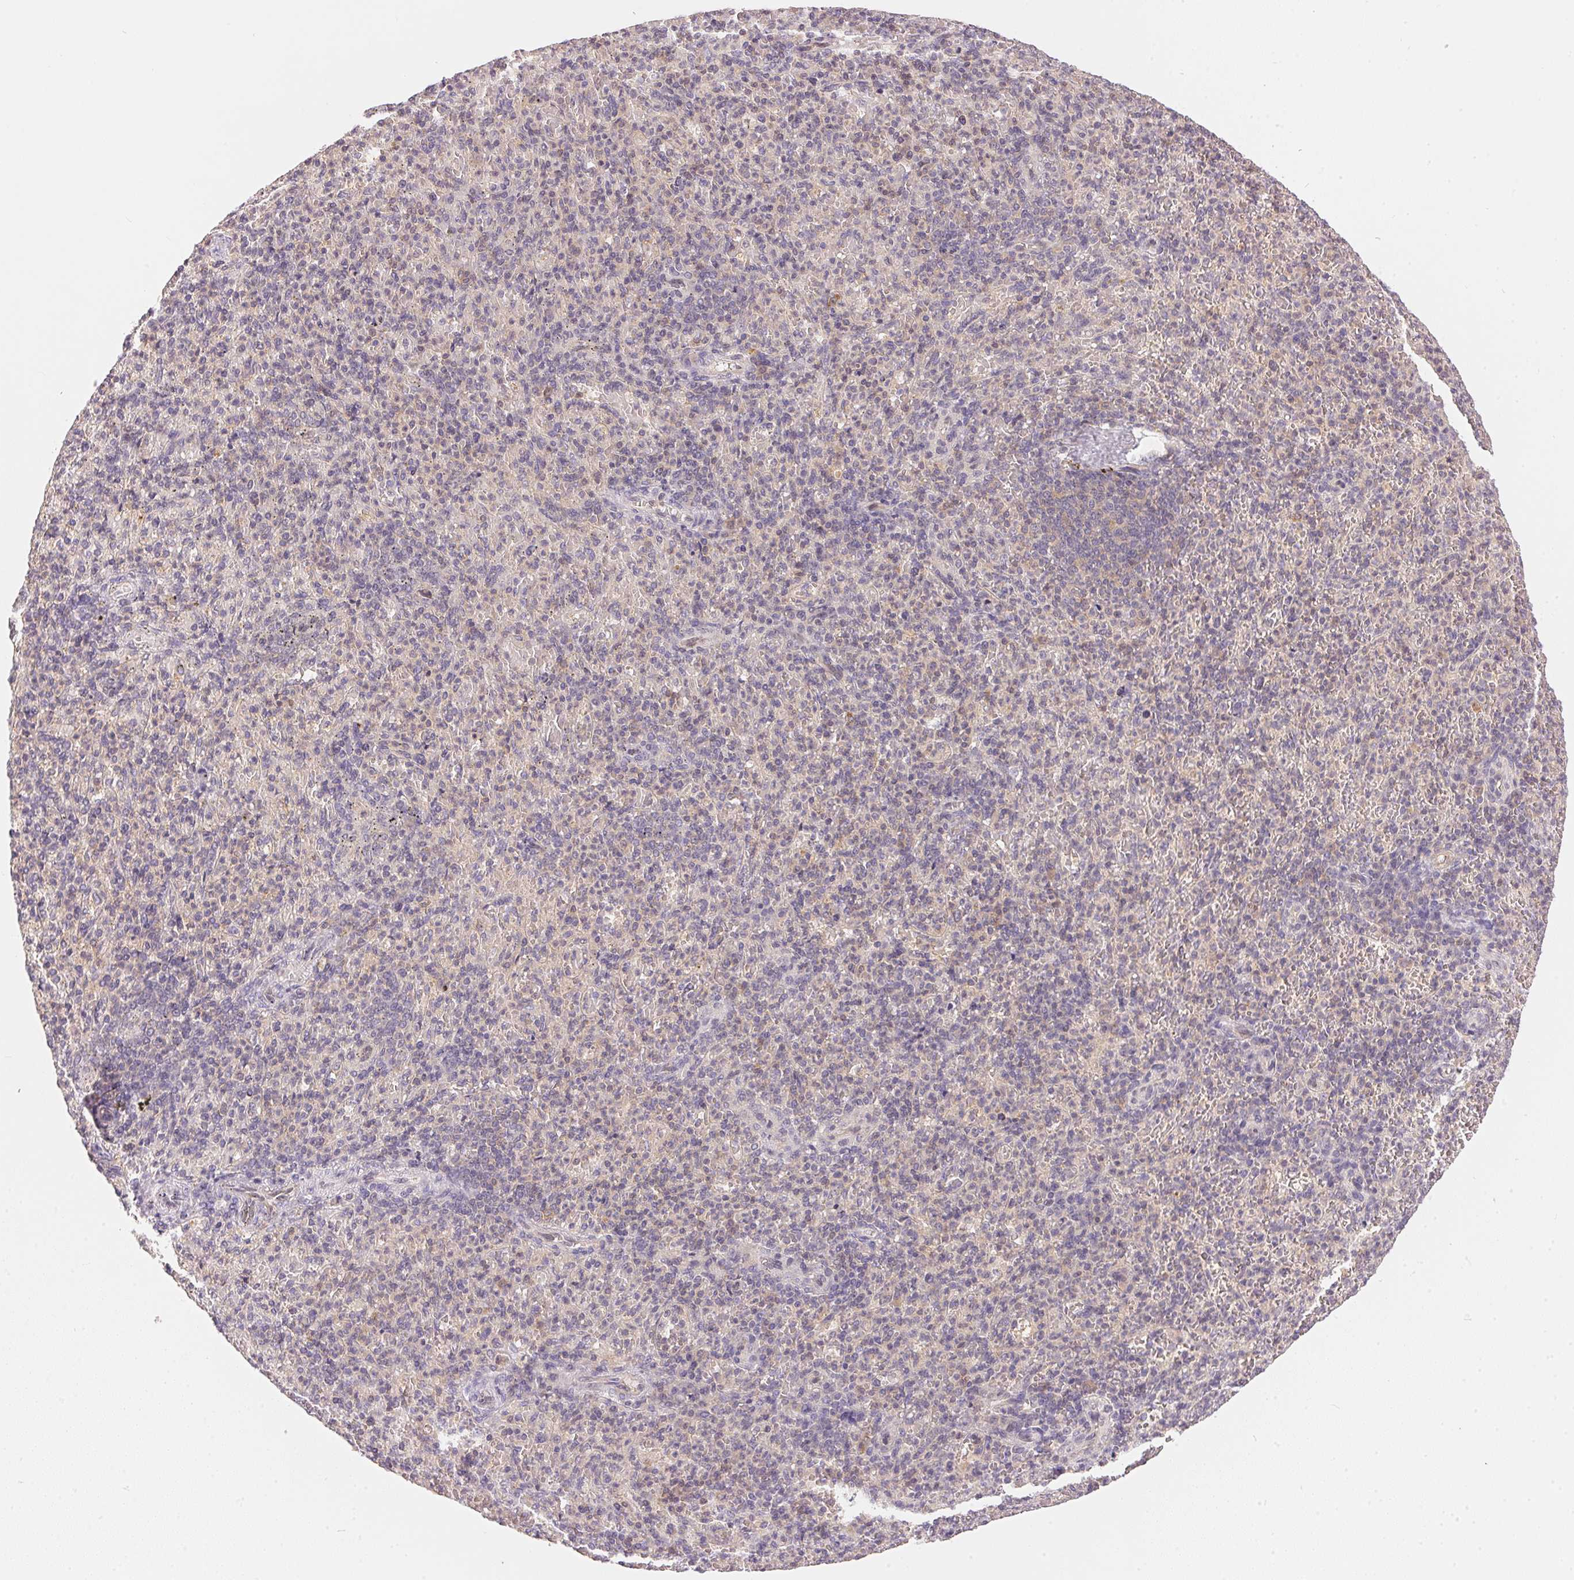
{"staining": {"intensity": "weak", "quantity": "25%-75%", "location": "cytoplasmic/membranous"}, "tissue": "spleen", "cell_type": "Cells in red pulp", "image_type": "normal", "snomed": [{"axis": "morphology", "description": "Normal tissue, NOS"}, {"axis": "topography", "description": "Spleen"}], "caption": "IHC photomicrograph of benign spleen: human spleen stained using IHC demonstrates low levels of weak protein expression localized specifically in the cytoplasmic/membranous of cells in red pulp, appearing as a cytoplasmic/membranous brown color.", "gene": "BLMH", "patient": {"sex": "female", "age": 74}}